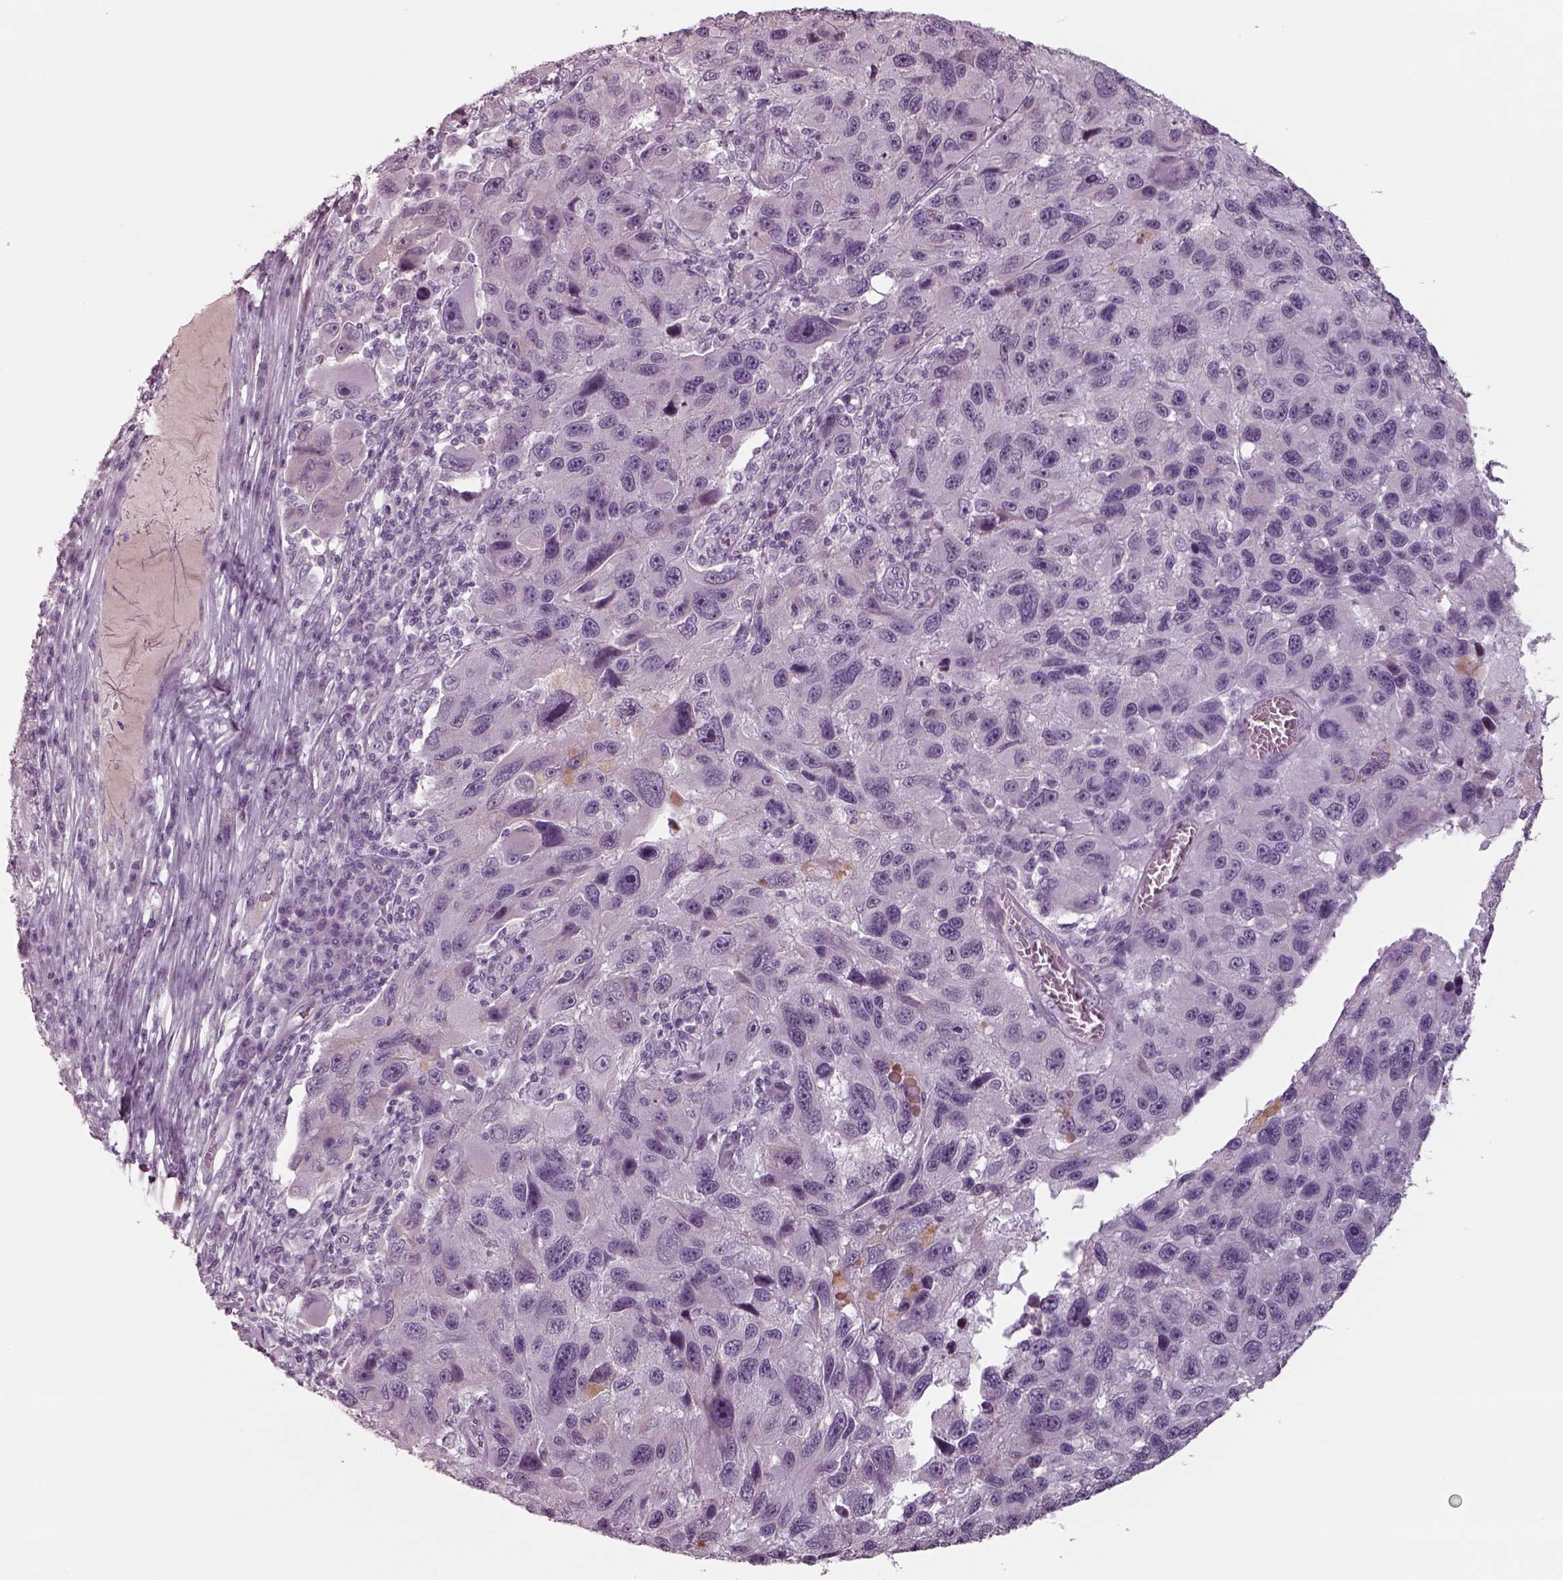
{"staining": {"intensity": "negative", "quantity": "none", "location": "none"}, "tissue": "melanoma", "cell_type": "Tumor cells", "image_type": "cancer", "snomed": [{"axis": "morphology", "description": "Malignant melanoma, NOS"}, {"axis": "topography", "description": "Skin"}], "caption": "Tumor cells show no significant protein staining in malignant melanoma.", "gene": "SEPTIN14", "patient": {"sex": "male", "age": 53}}